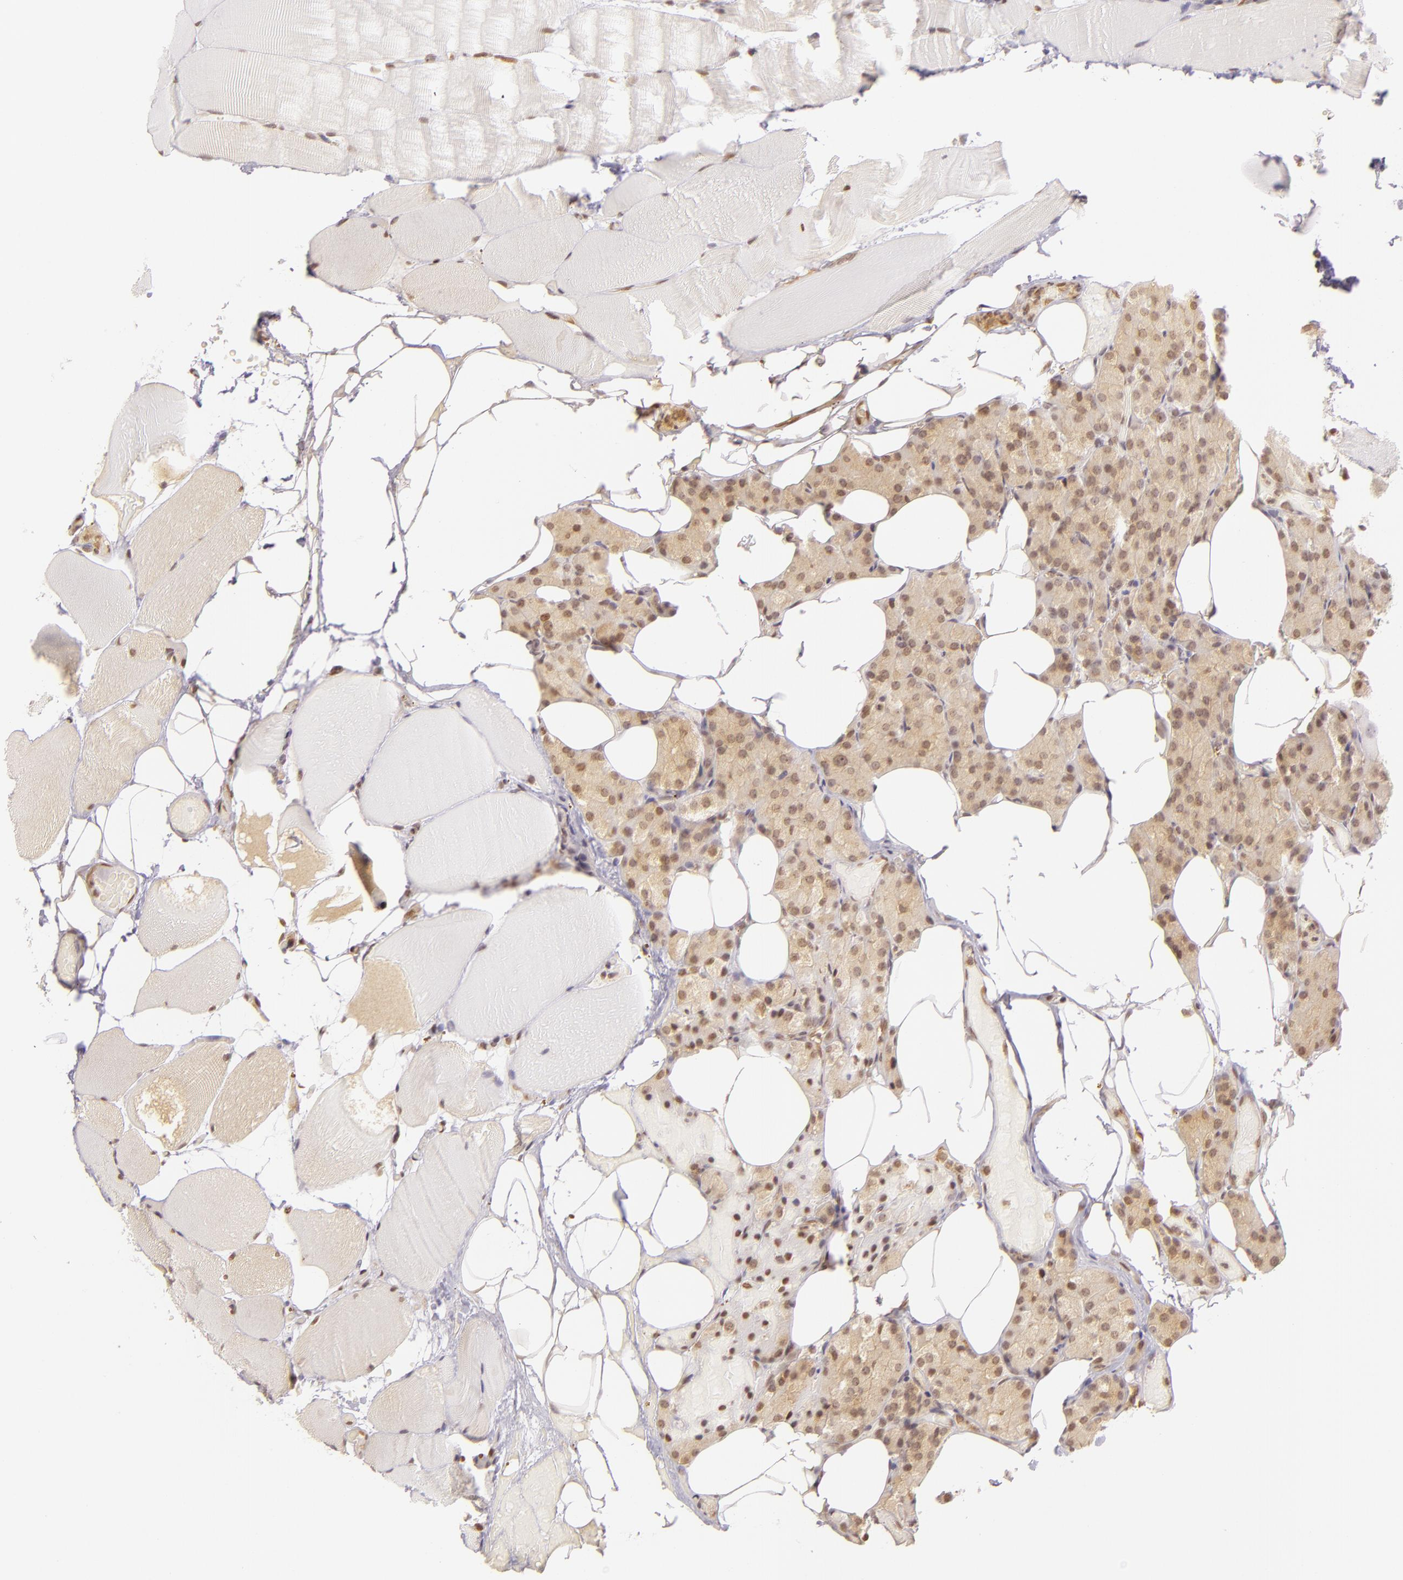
{"staining": {"intensity": "moderate", "quantity": ">75%", "location": "cytoplasmic/membranous,nuclear"}, "tissue": "parathyroid gland", "cell_type": "Glandular cells", "image_type": "normal", "snomed": [{"axis": "morphology", "description": "Normal tissue, NOS"}, {"axis": "topography", "description": "Skeletal muscle"}, {"axis": "topography", "description": "Parathyroid gland"}], "caption": "Immunohistochemical staining of unremarkable parathyroid gland demonstrates medium levels of moderate cytoplasmic/membranous,nuclear staining in about >75% of glandular cells. Using DAB (brown) and hematoxylin (blue) stains, captured at high magnification using brightfield microscopy.", "gene": "ENSG00000290315", "patient": {"sex": "female", "age": 37}}